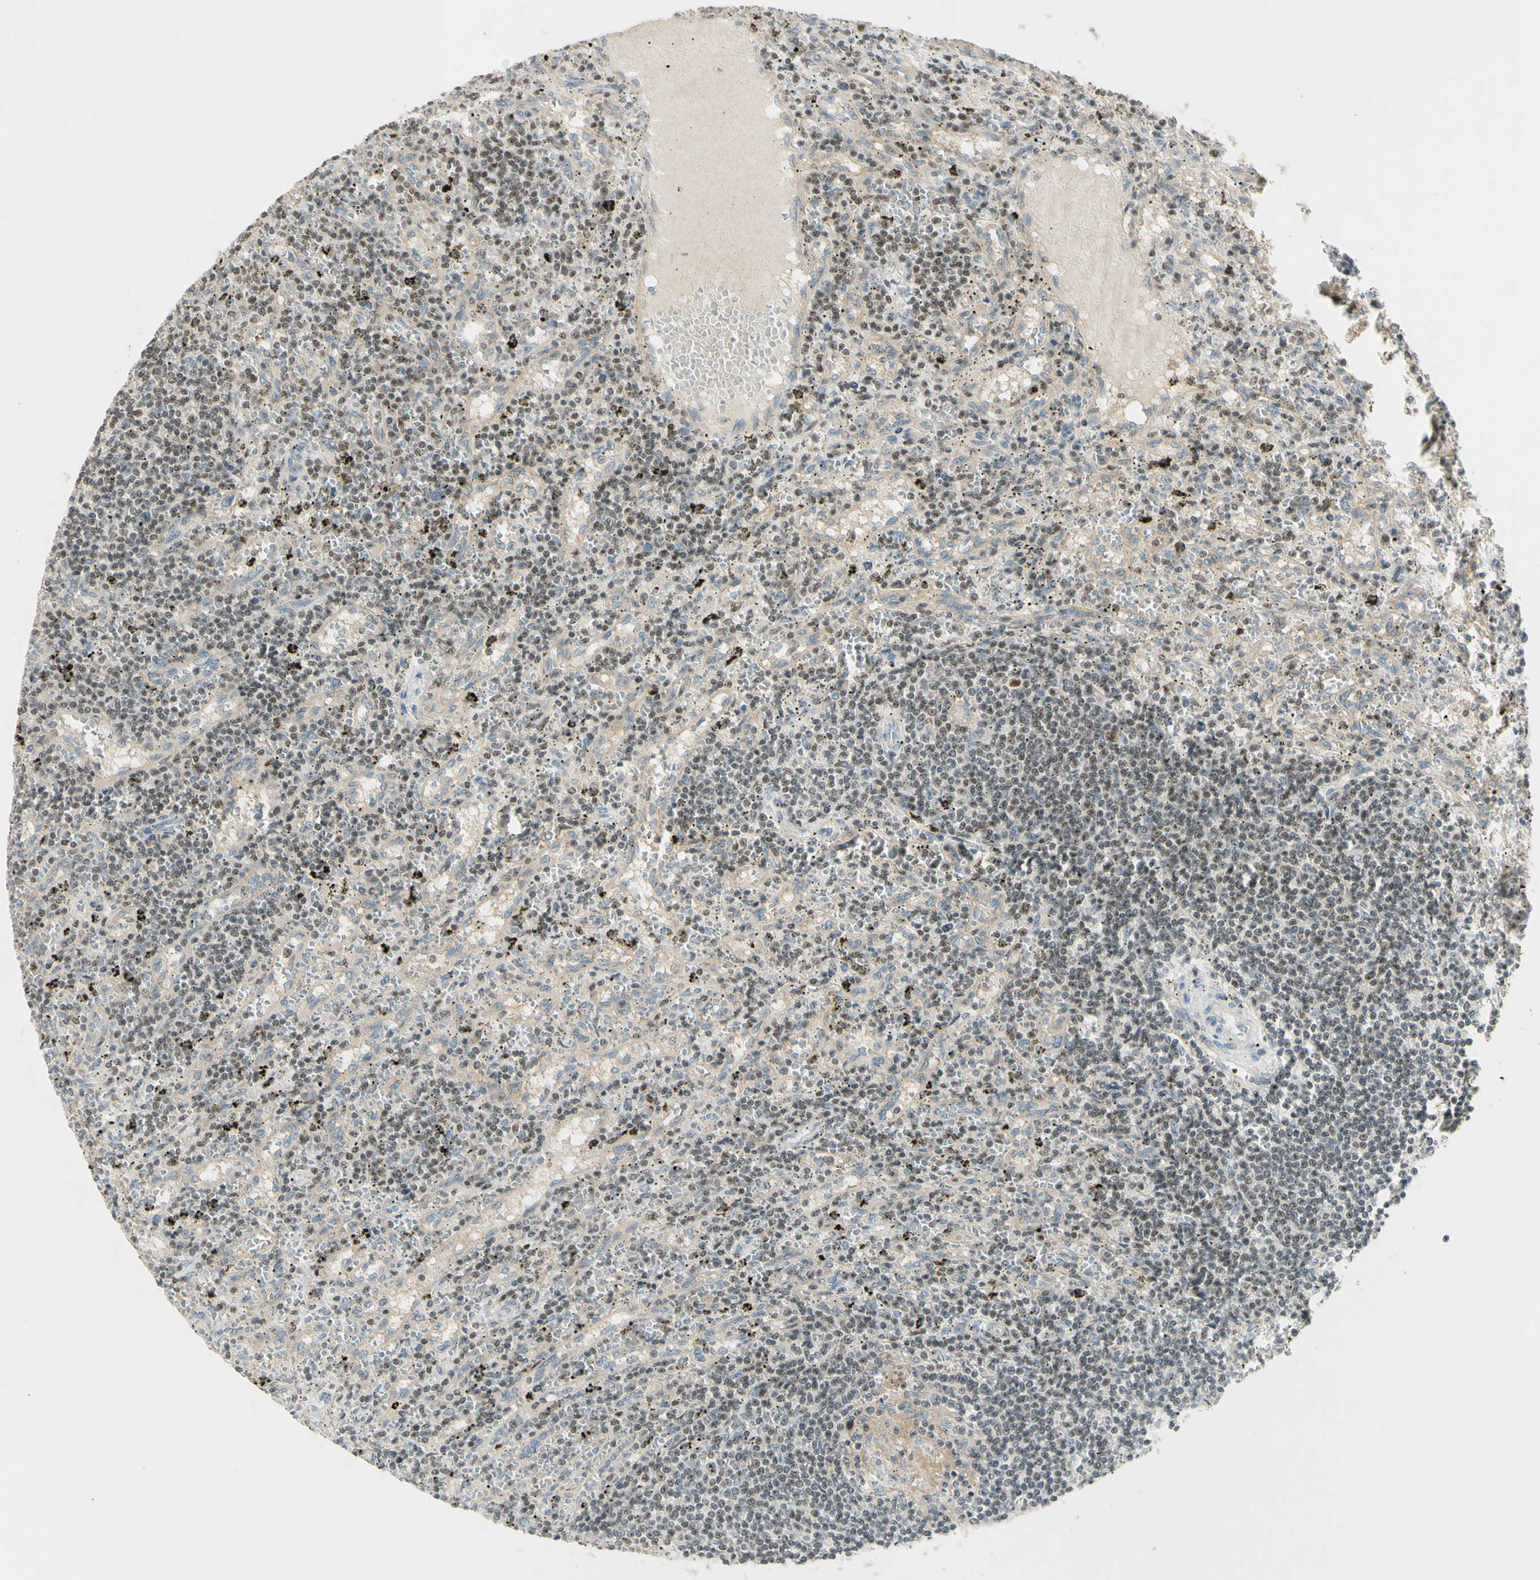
{"staining": {"intensity": "negative", "quantity": "none", "location": "none"}, "tissue": "lymphoma", "cell_type": "Tumor cells", "image_type": "cancer", "snomed": [{"axis": "morphology", "description": "Malignant lymphoma, non-Hodgkin's type, Low grade"}, {"axis": "topography", "description": "Spleen"}], "caption": "Tumor cells show no significant protein staining in malignant lymphoma, non-Hodgkin's type (low-grade). The staining was performed using DAB to visualize the protein expression in brown, while the nuclei were stained in blue with hematoxylin (Magnification: 20x).", "gene": "NFYA", "patient": {"sex": "male", "age": 76}}